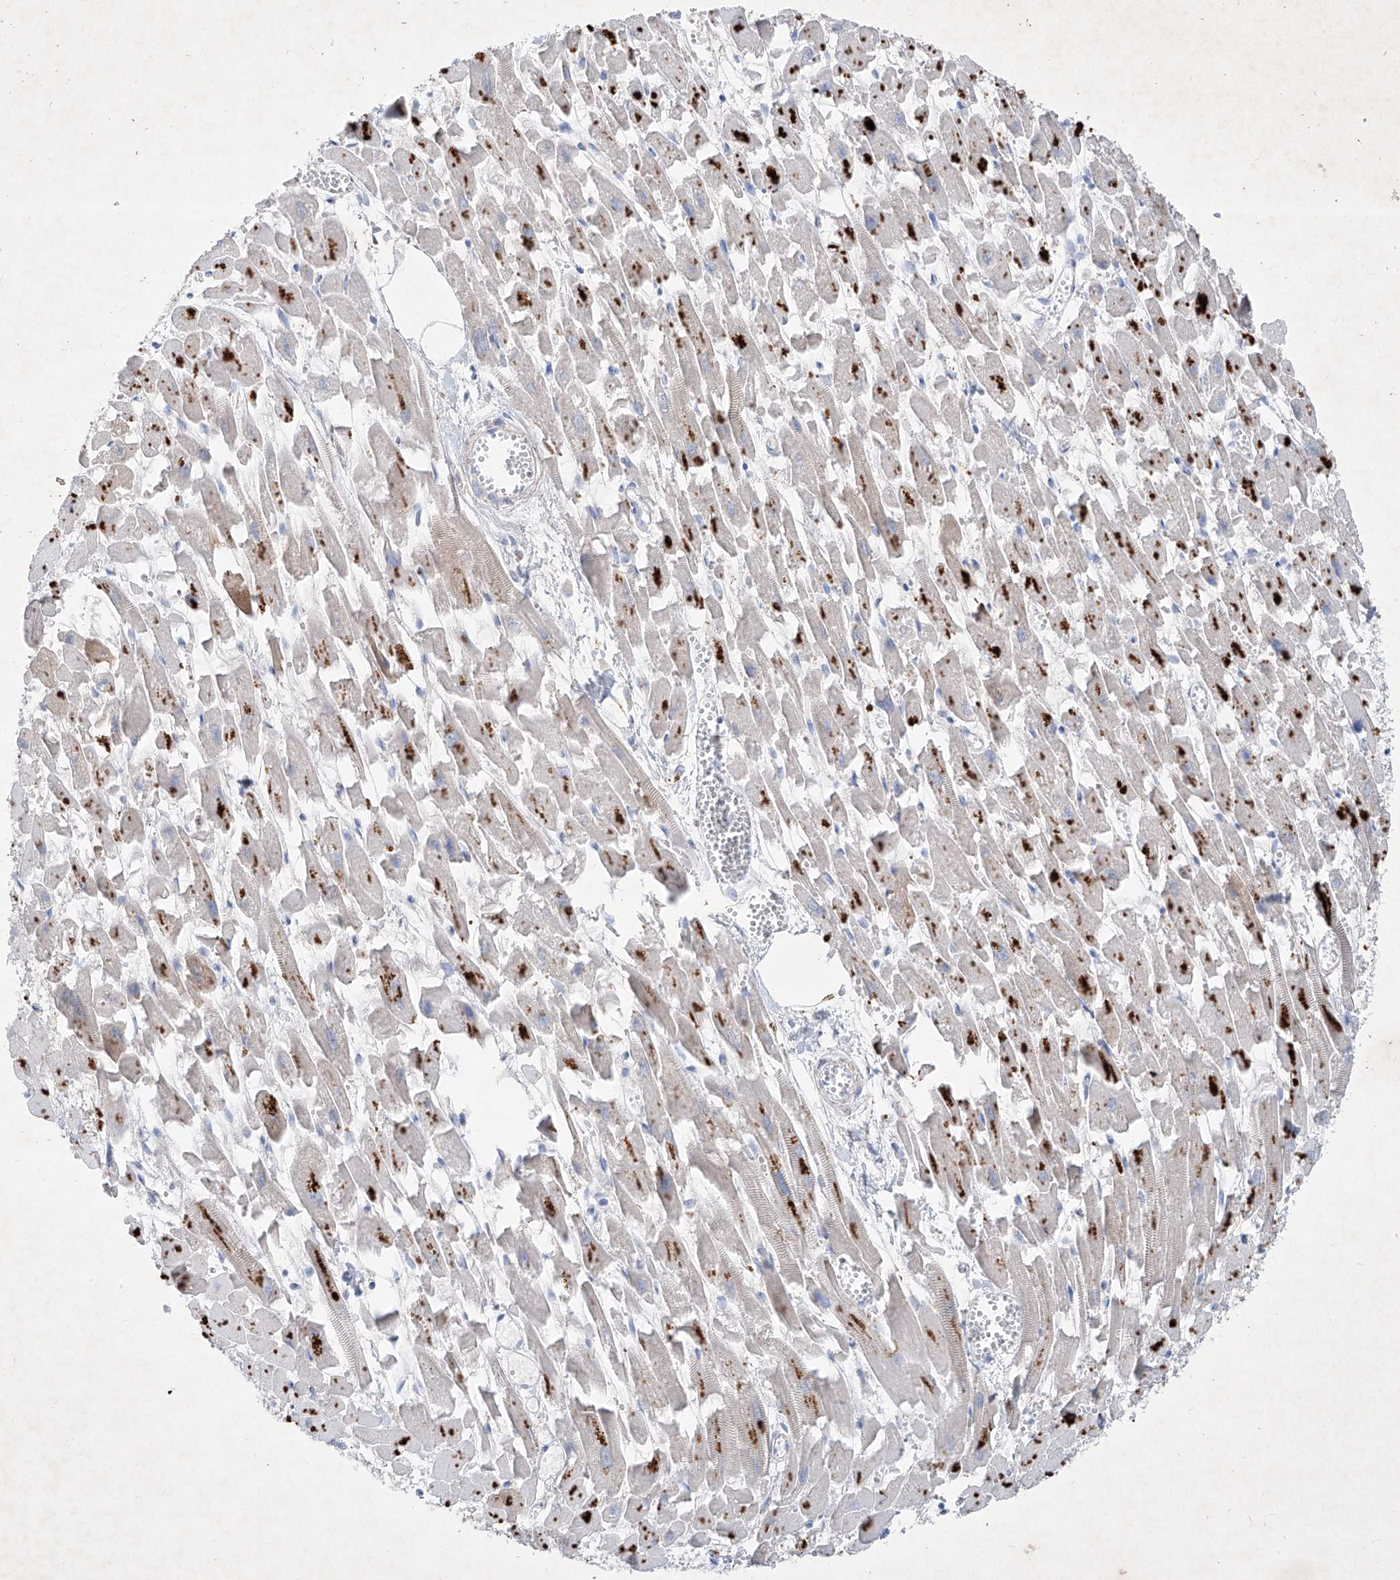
{"staining": {"intensity": "weak", "quantity": ">75%", "location": "cytoplasmic/membranous"}, "tissue": "heart muscle", "cell_type": "Cardiomyocytes", "image_type": "normal", "snomed": [{"axis": "morphology", "description": "Normal tissue, NOS"}, {"axis": "topography", "description": "Heart"}], "caption": "The micrograph shows staining of benign heart muscle, revealing weak cytoplasmic/membranous protein positivity (brown color) within cardiomyocytes. Nuclei are stained in blue.", "gene": "ASNS", "patient": {"sex": "female", "age": 64}}